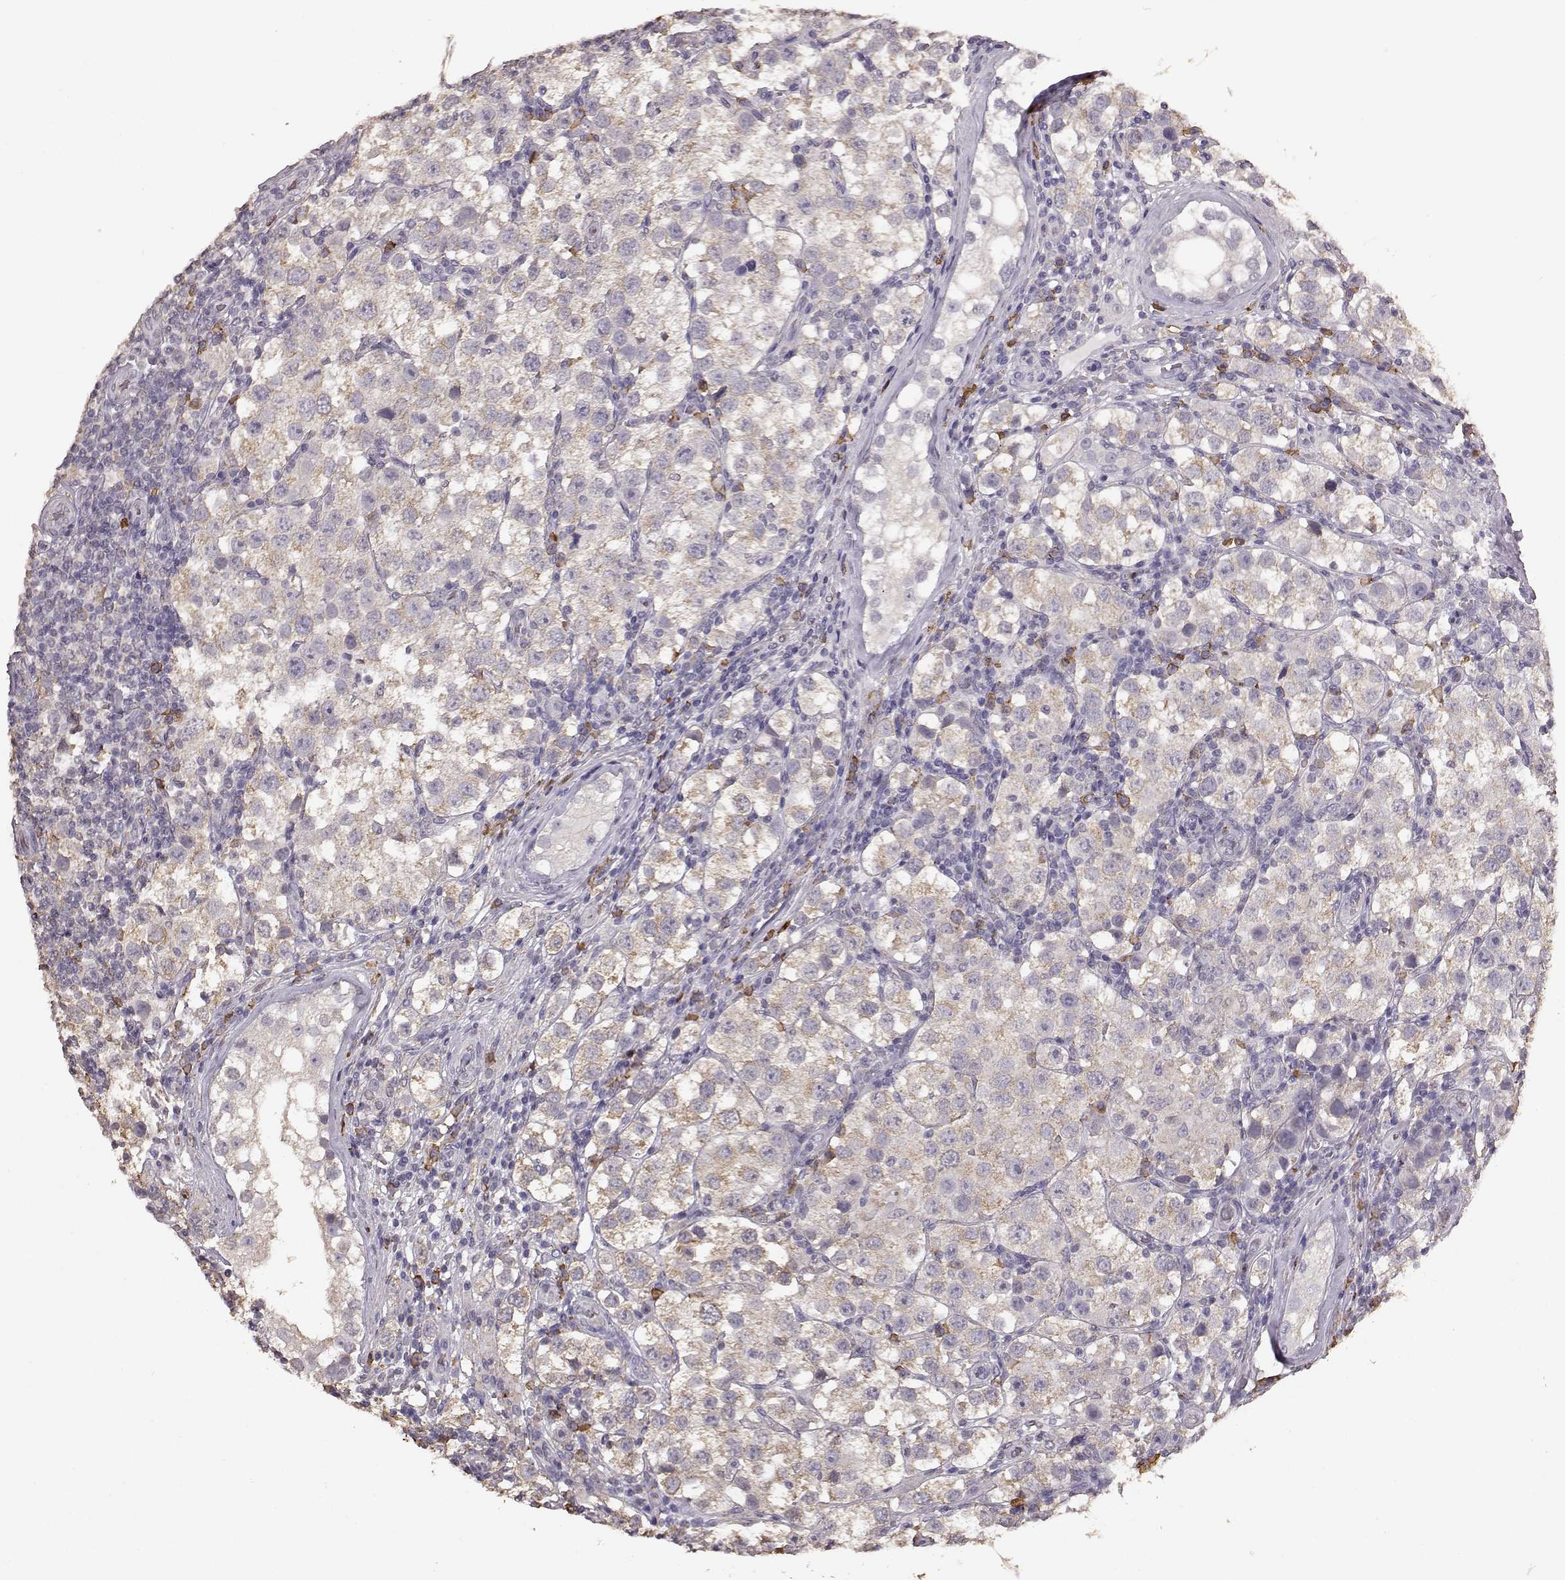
{"staining": {"intensity": "weak", "quantity": ">75%", "location": "cytoplasmic/membranous"}, "tissue": "testis cancer", "cell_type": "Tumor cells", "image_type": "cancer", "snomed": [{"axis": "morphology", "description": "Seminoma, NOS"}, {"axis": "topography", "description": "Testis"}], "caption": "A brown stain labels weak cytoplasmic/membranous staining of a protein in seminoma (testis) tumor cells. (IHC, brightfield microscopy, high magnification).", "gene": "GABRG3", "patient": {"sex": "male", "age": 37}}